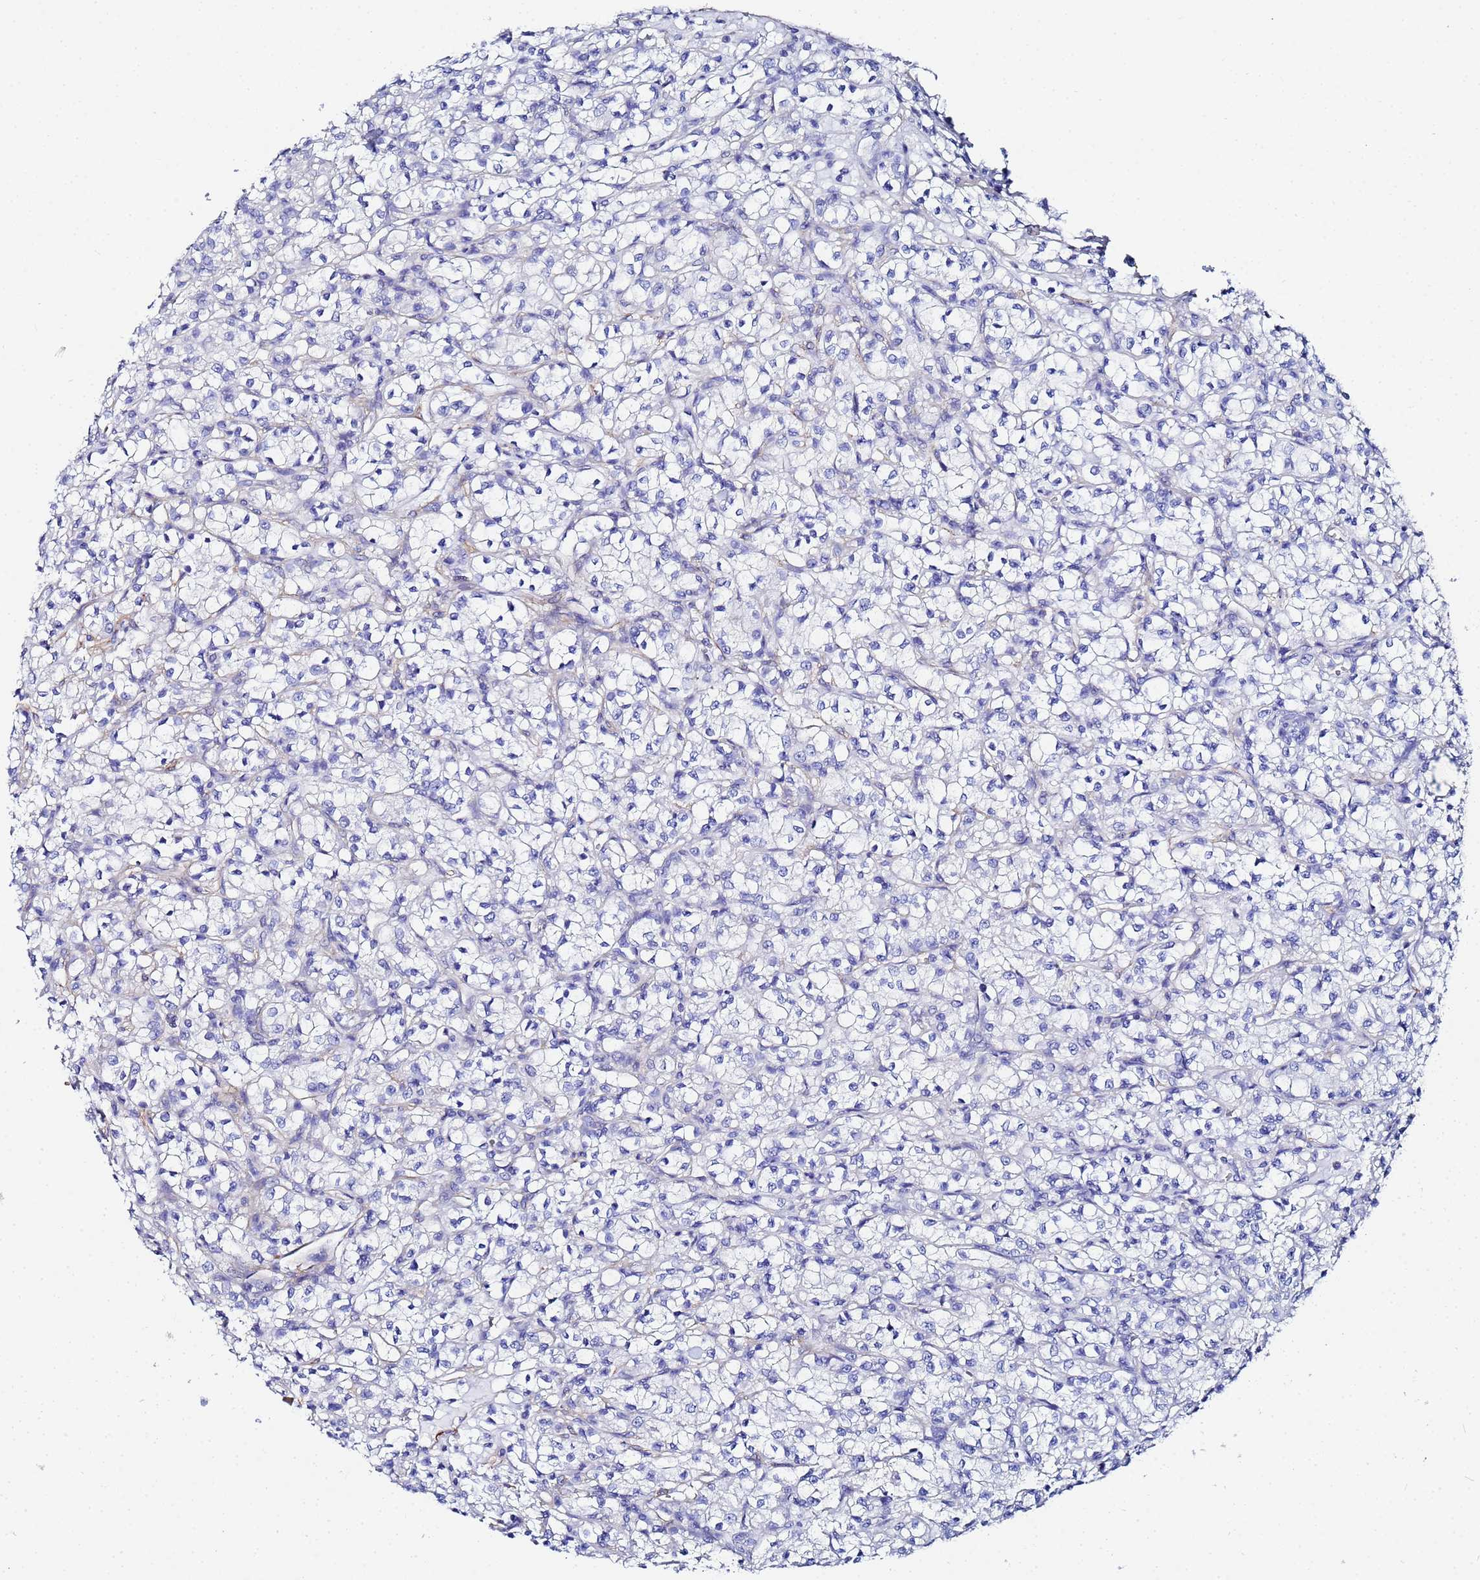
{"staining": {"intensity": "negative", "quantity": "none", "location": "none"}, "tissue": "renal cancer", "cell_type": "Tumor cells", "image_type": "cancer", "snomed": [{"axis": "morphology", "description": "Adenocarcinoma, NOS"}, {"axis": "topography", "description": "Kidney"}], "caption": "A high-resolution histopathology image shows immunohistochemistry staining of renal adenocarcinoma, which exhibits no significant expression in tumor cells.", "gene": "RAB39B", "patient": {"sex": "female", "age": 59}}